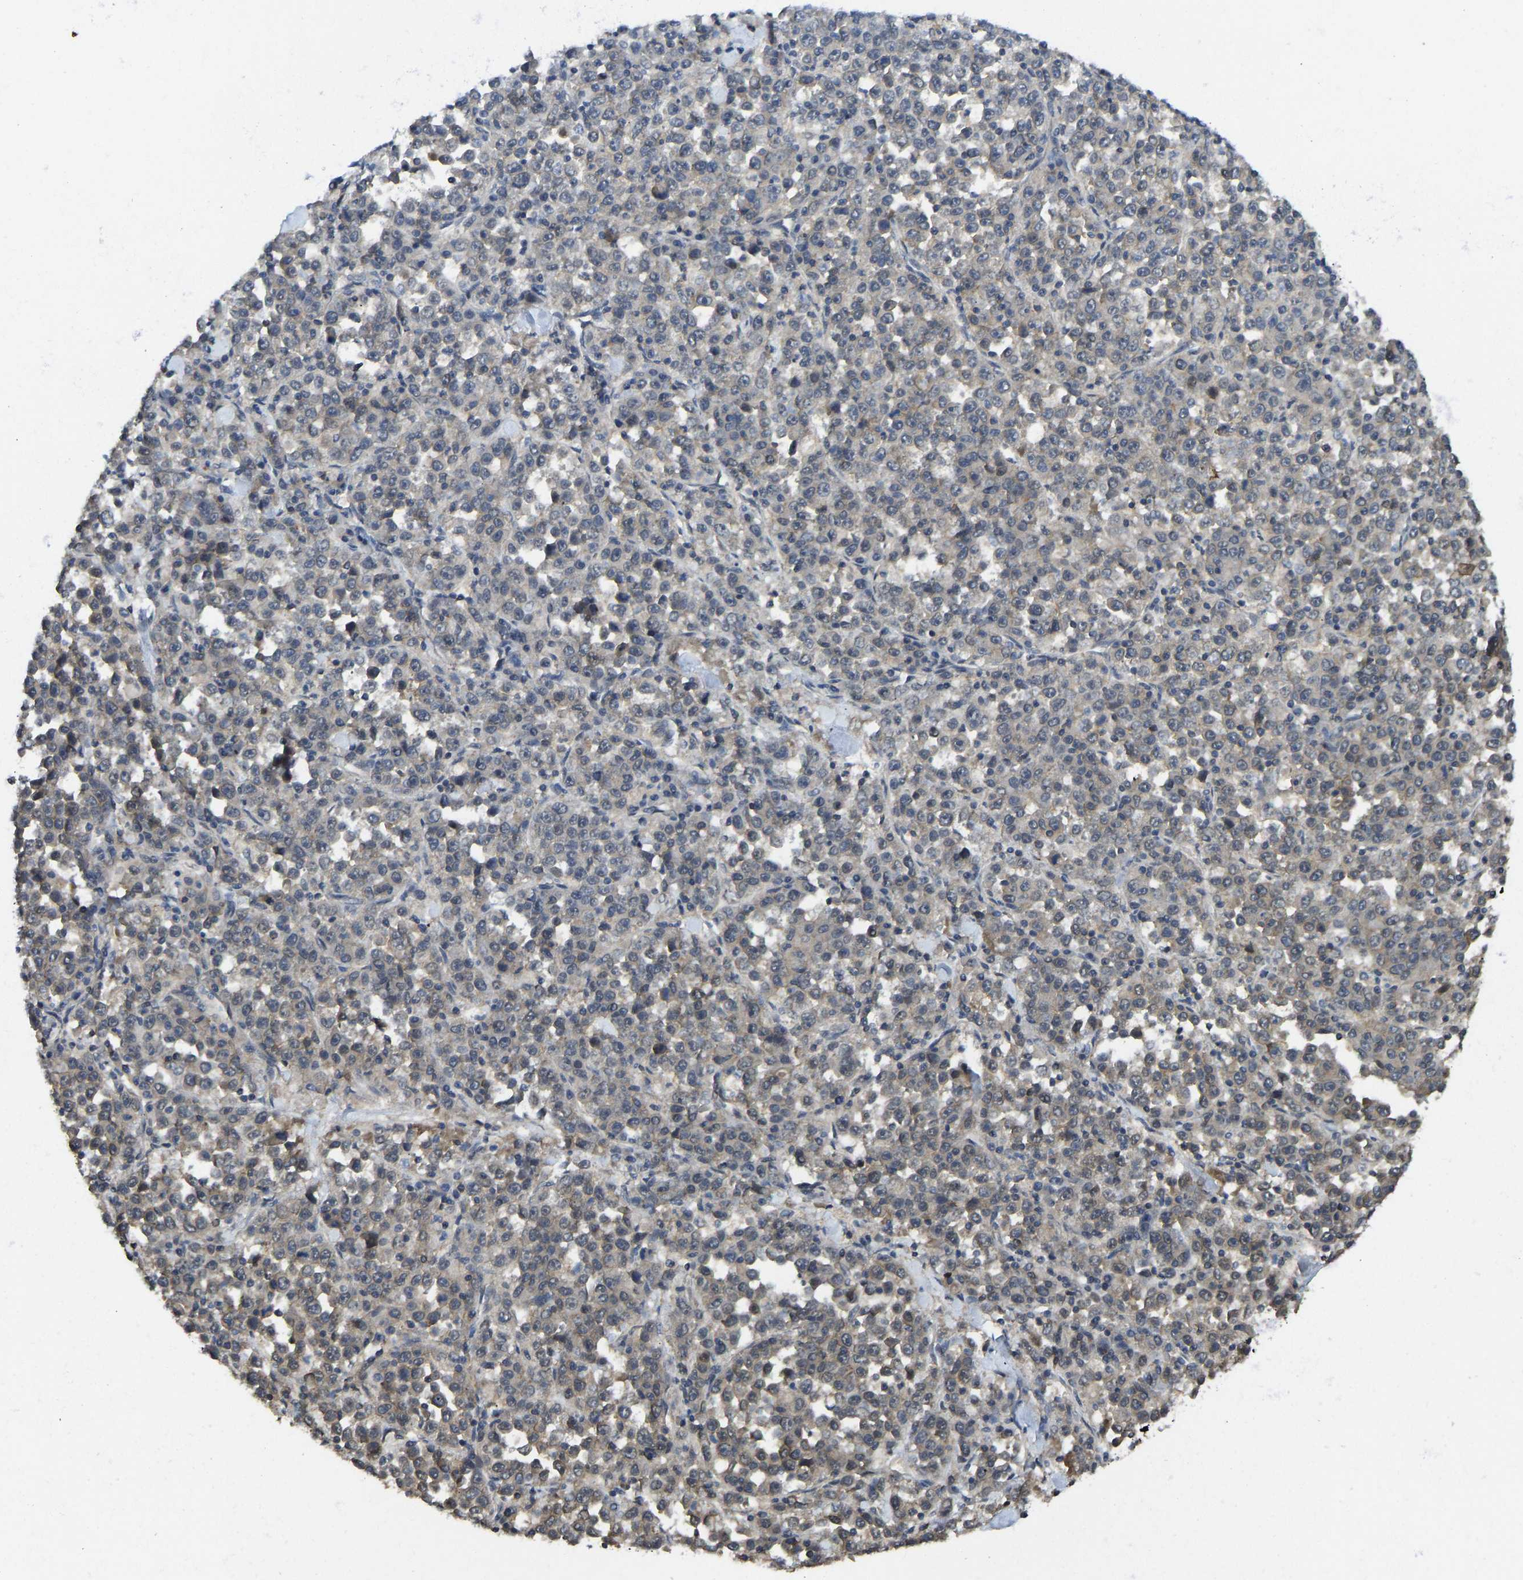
{"staining": {"intensity": "weak", "quantity": "25%-75%", "location": "cytoplasmic/membranous"}, "tissue": "stomach cancer", "cell_type": "Tumor cells", "image_type": "cancer", "snomed": [{"axis": "morphology", "description": "Normal tissue, NOS"}, {"axis": "morphology", "description": "Adenocarcinoma, NOS"}, {"axis": "topography", "description": "Stomach, upper"}, {"axis": "topography", "description": "Stomach"}], "caption": "There is low levels of weak cytoplasmic/membranous expression in tumor cells of stomach cancer, as demonstrated by immunohistochemical staining (brown color).", "gene": "NDRG3", "patient": {"sex": "male", "age": 59}}